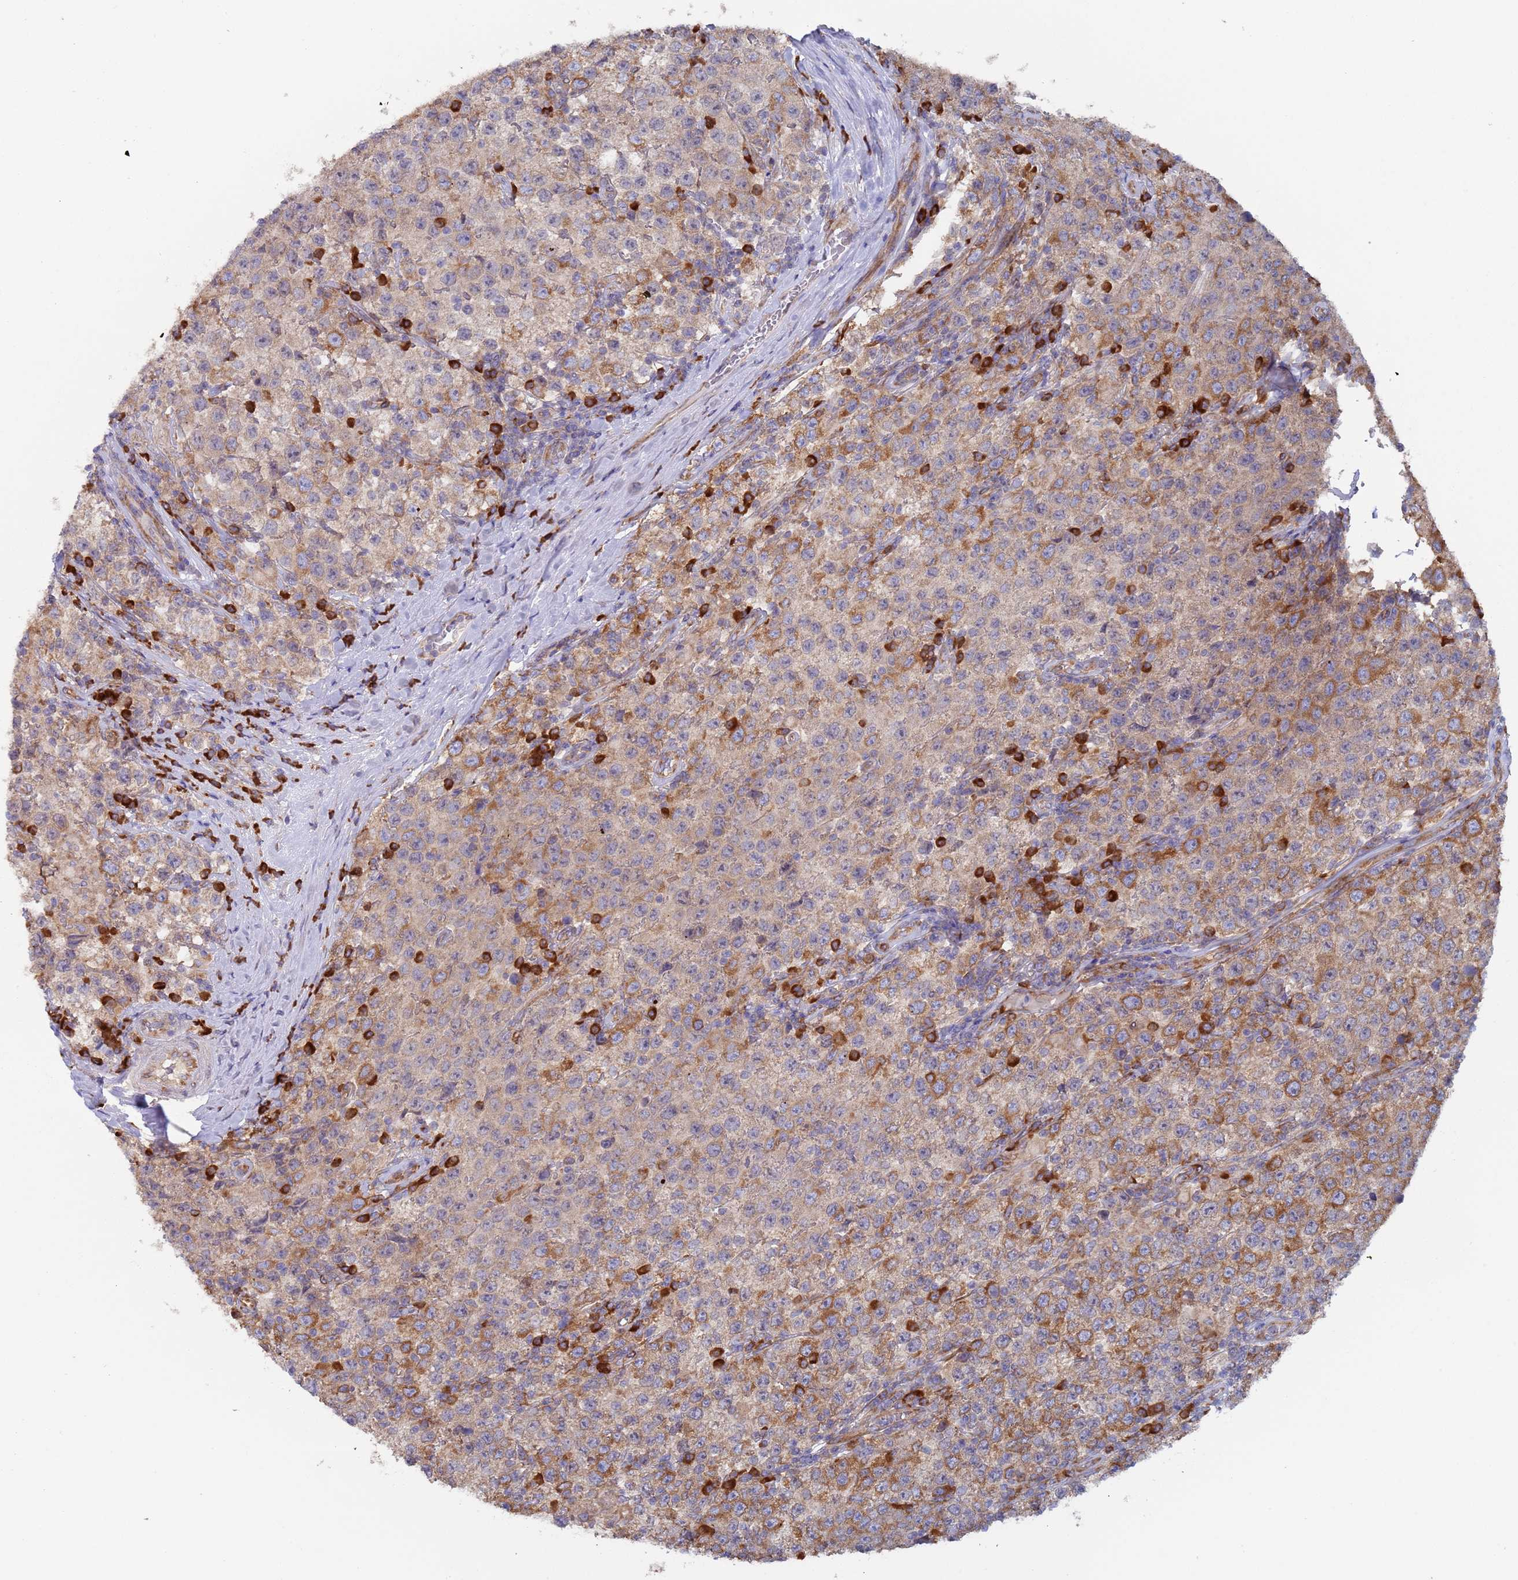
{"staining": {"intensity": "moderate", "quantity": "25%-75%", "location": "cytoplasmic/membranous"}, "tissue": "testis cancer", "cell_type": "Tumor cells", "image_type": "cancer", "snomed": [{"axis": "morphology", "description": "Seminoma, NOS"}, {"axis": "morphology", "description": "Carcinoma, Embryonal, NOS"}, {"axis": "topography", "description": "Testis"}], "caption": "This image demonstrates testis cancer stained with immunohistochemistry to label a protein in brown. The cytoplasmic/membranous of tumor cells show moderate positivity for the protein. Nuclei are counter-stained blue.", "gene": "ZNF844", "patient": {"sex": "male", "age": 41}}